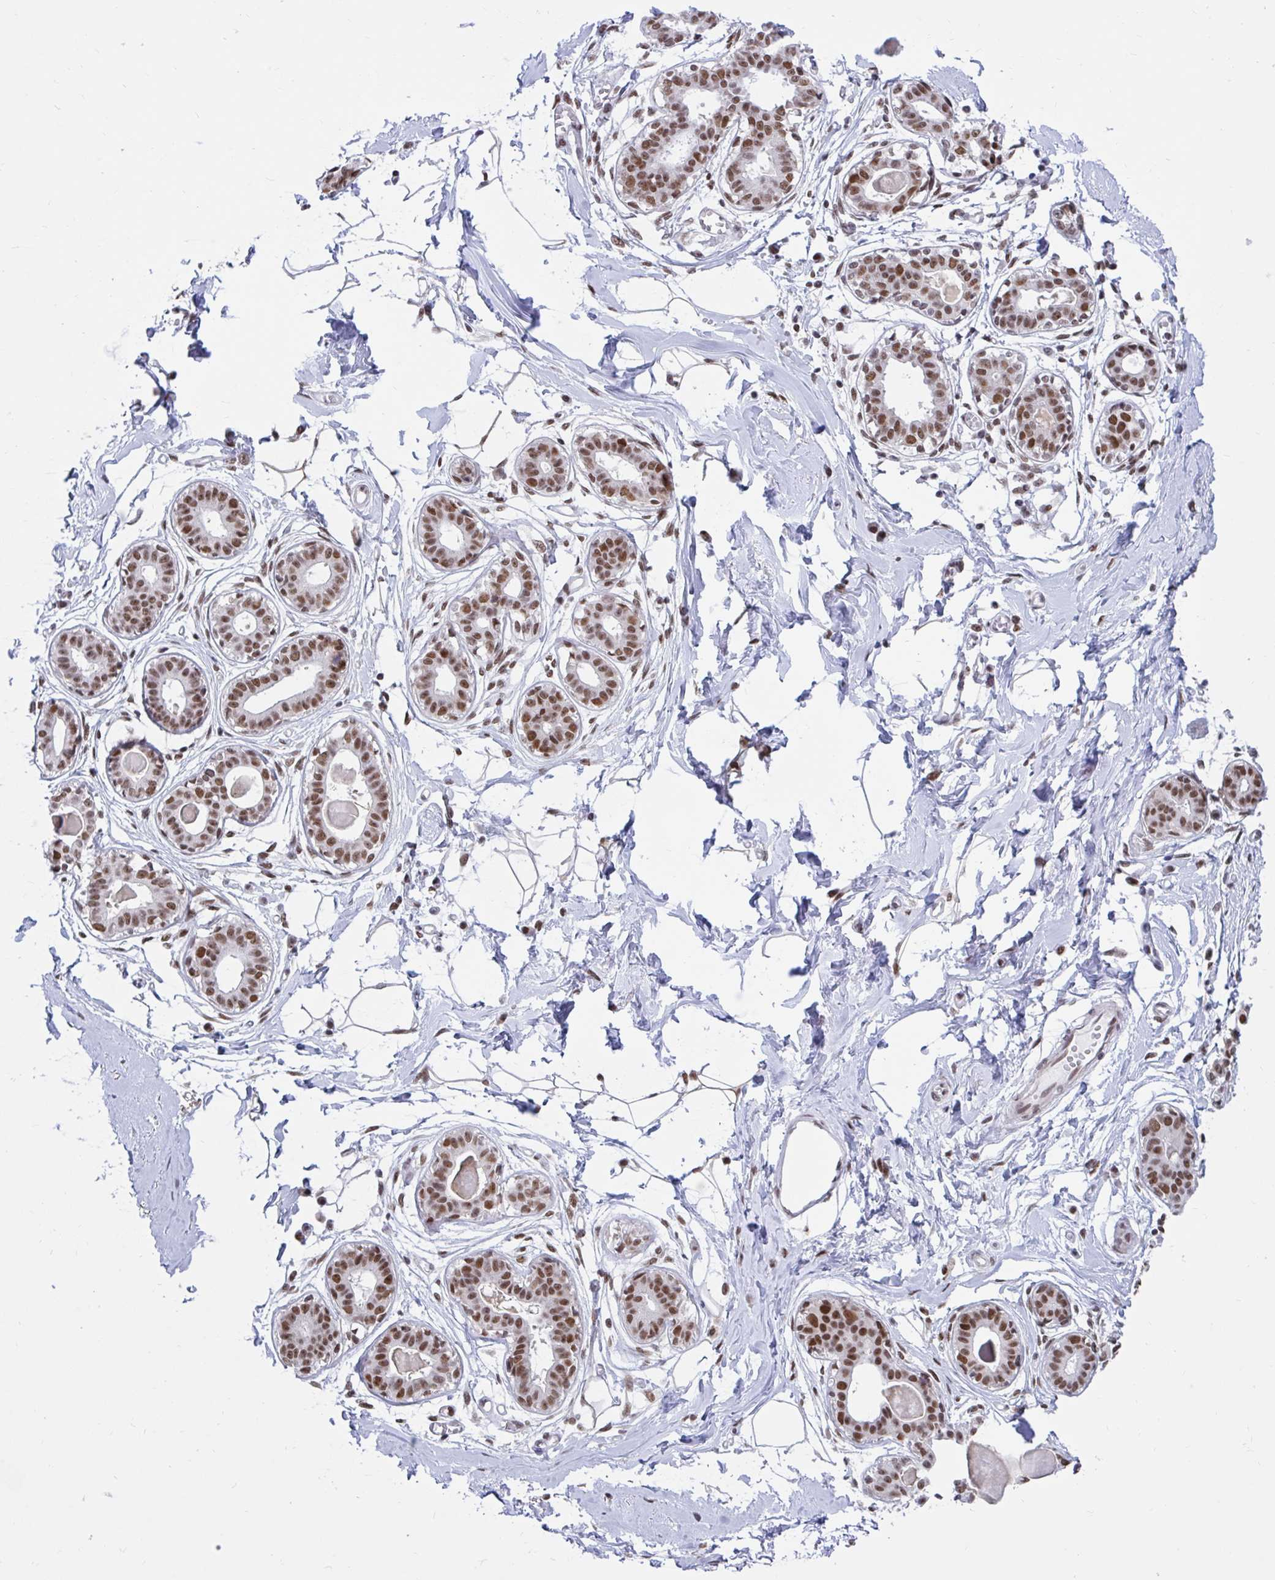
{"staining": {"intensity": "weak", "quantity": ">75%", "location": "nuclear"}, "tissue": "breast", "cell_type": "Adipocytes", "image_type": "normal", "snomed": [{"axis": "morphology", "description": "Normal tissue, NOS"}, {"axis": "topography", "description": "Breast"}], "caption": "A micrograph of breast stained for a protein exhibits weak nuclear brown staining in adipocytes.", "gene": "PHF10", "patient": {"sex": "female", "age": 45}}